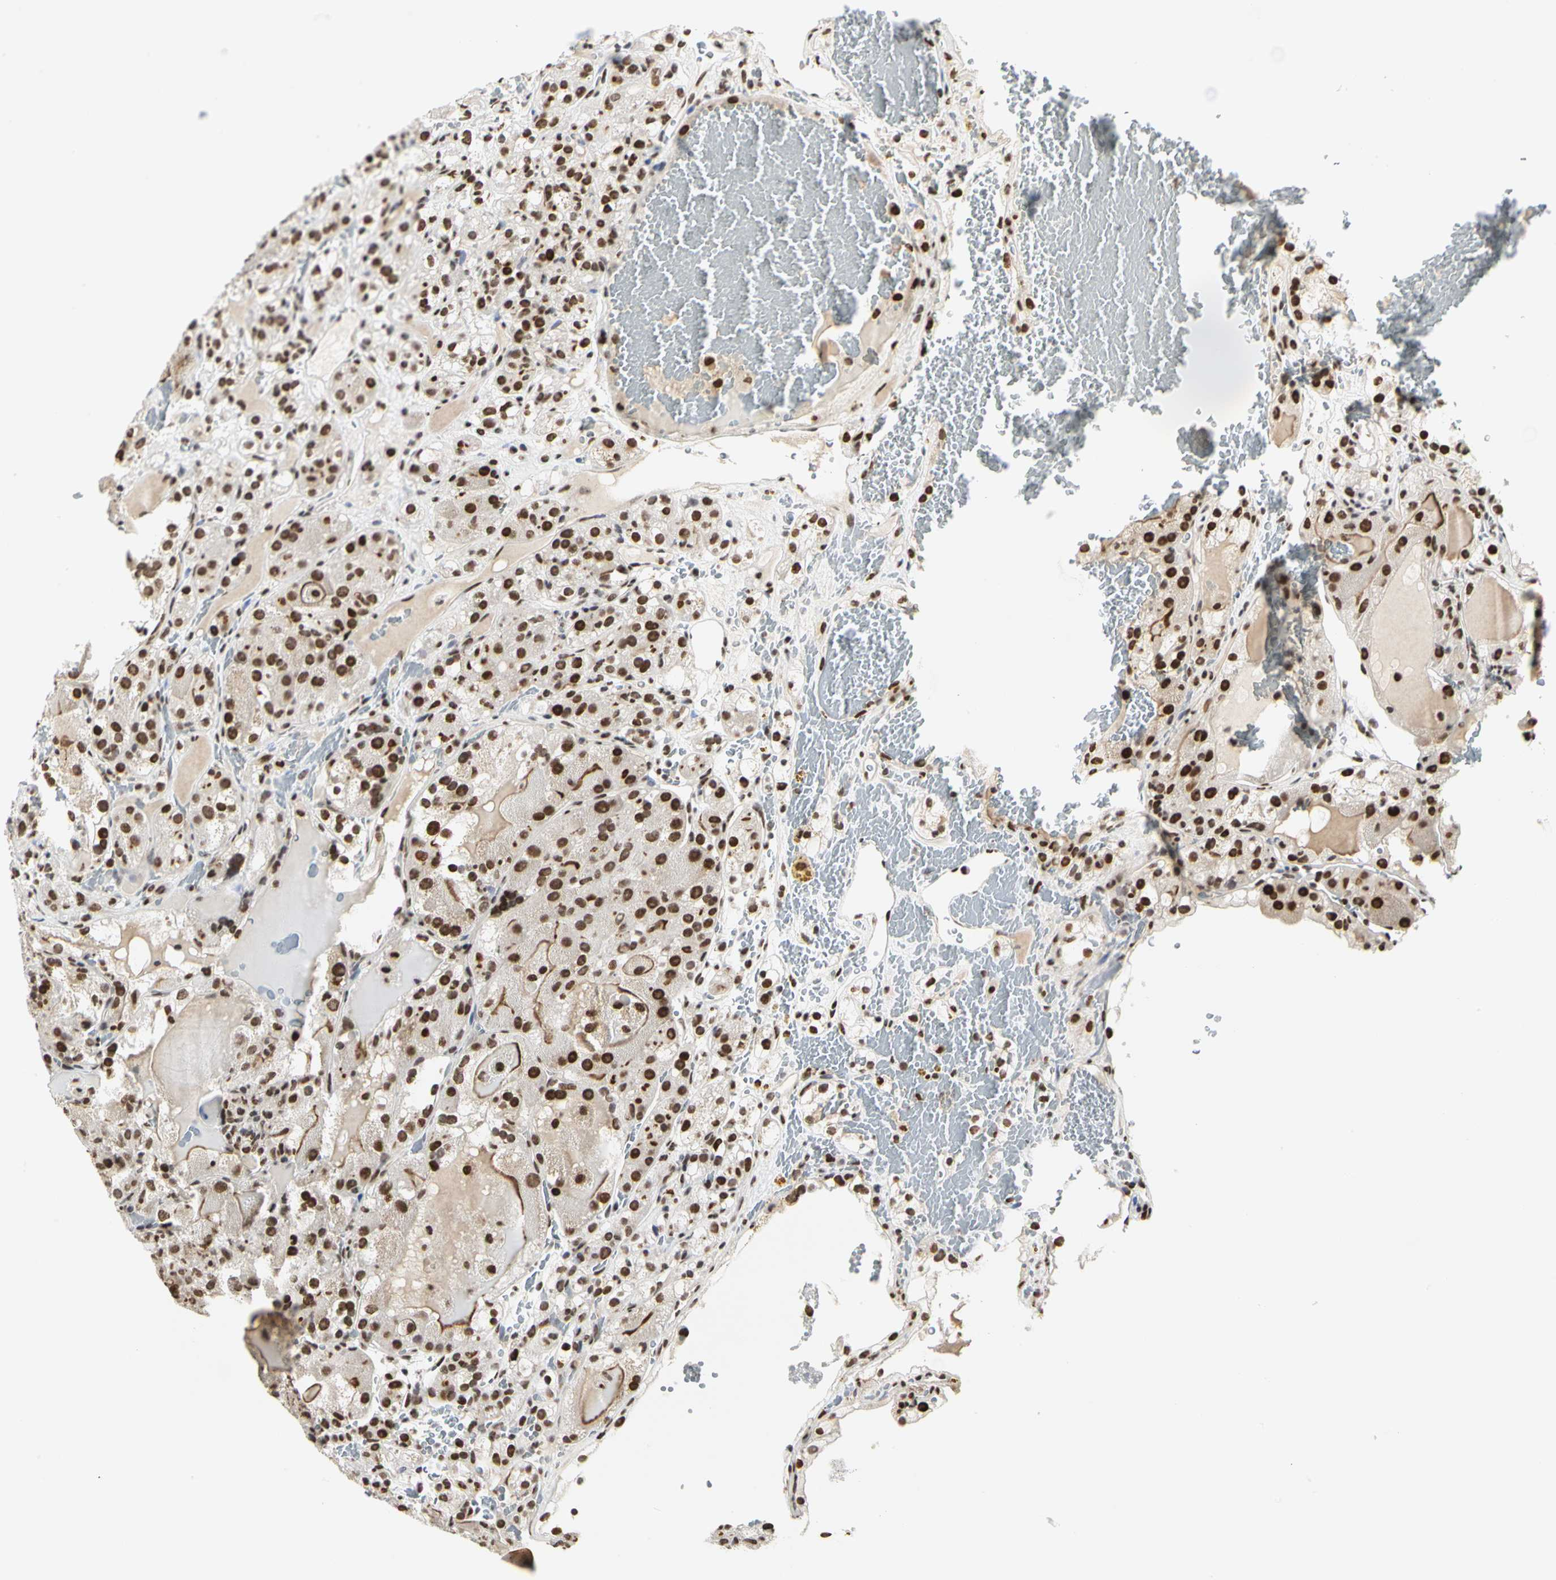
{"staining": {"intensity": "moderate", "quantity": ">75%", "location": "nuclear"}, "tissue": "renal cancer", "cell_type": "Tumor cells", "image_type": "cancer", "snomed": [{"axis": "morphology", "description": "Normal tissue, NOS"}, {"axis": "morphology", "description": "Adenocarcinoma, NOS"}, {"axis": "topography", "description": "Kidney"}], "caption": "Tumor cells show medium levels of moderate nuclear positivity in approximately >75% of cells in adenocarcinoma (renal). The protein of interest is stained brown, and the nuclei are stained in blue (DAB IHC with brightfield microscopy, high magnification).", "gene": "PRMT3", "patient": {"sex": "male", "age": 61}}